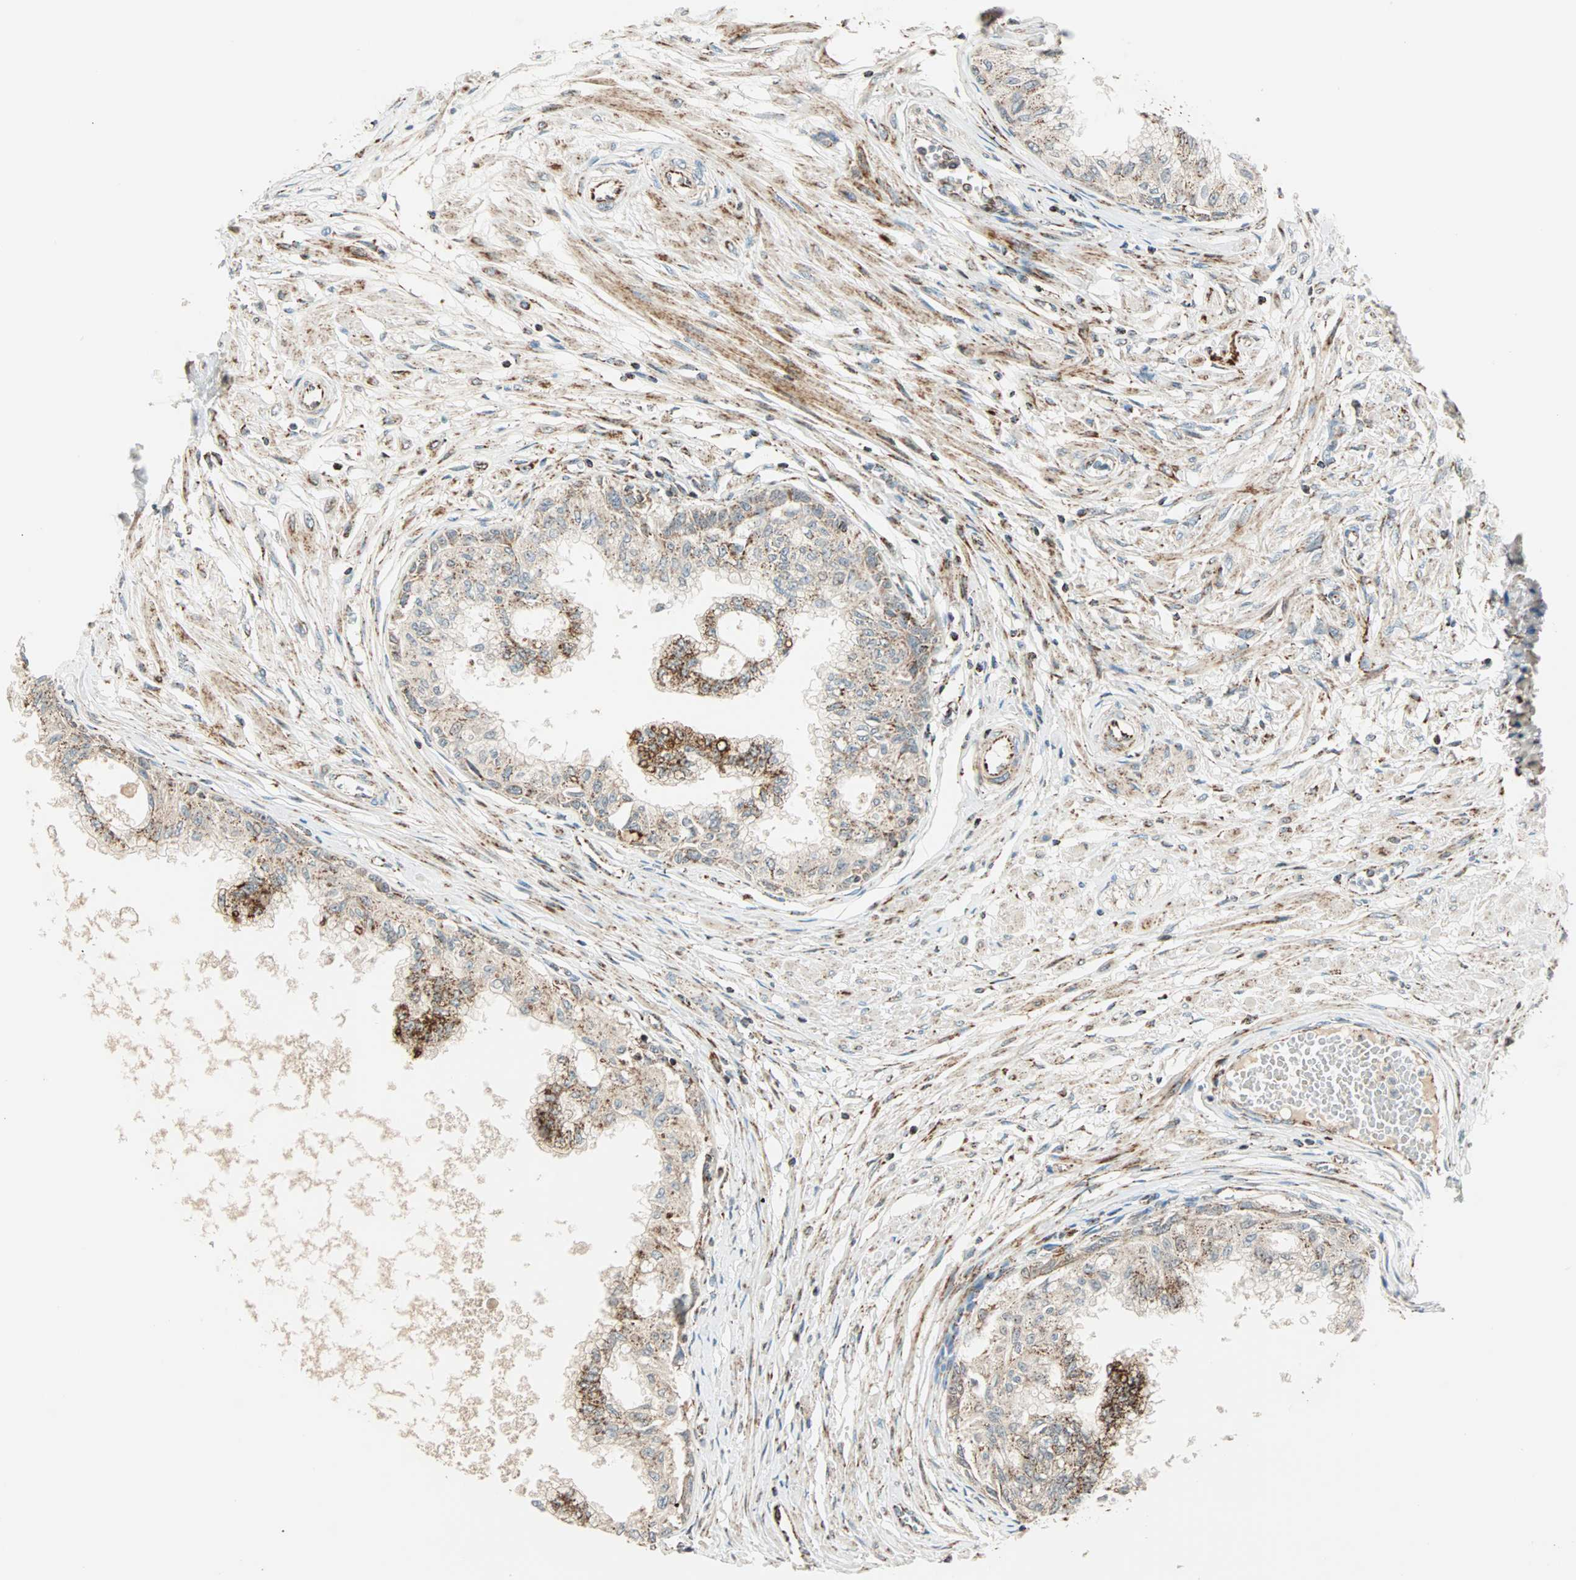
{"staining": {"intensity": "moderate", "quantity": ">75%", "location": "cytoplasmic/membranous"}, "tissue": "prostate", "cell_type": "Glandular cells", "image_type": "normal", "snomed": [{"axis": "morphology", "description": "Normal tissue, NOS"}, {"axis": "topography", "description": "Prostate"}, {"axis": "topography", "description": "Seminal veicle"}], "caption": "Prostate stained for a protein shows moderate cytoplasmic/membranous positivity in glandular cells. (Stains: DAB (3,3'-diaminobenzidine) in brown, nuclei in blue, Microscopy: brightfield microscopy at high magnification).", "gene": "SPRY4", "patient": {"sex": "male", "age": 60}}